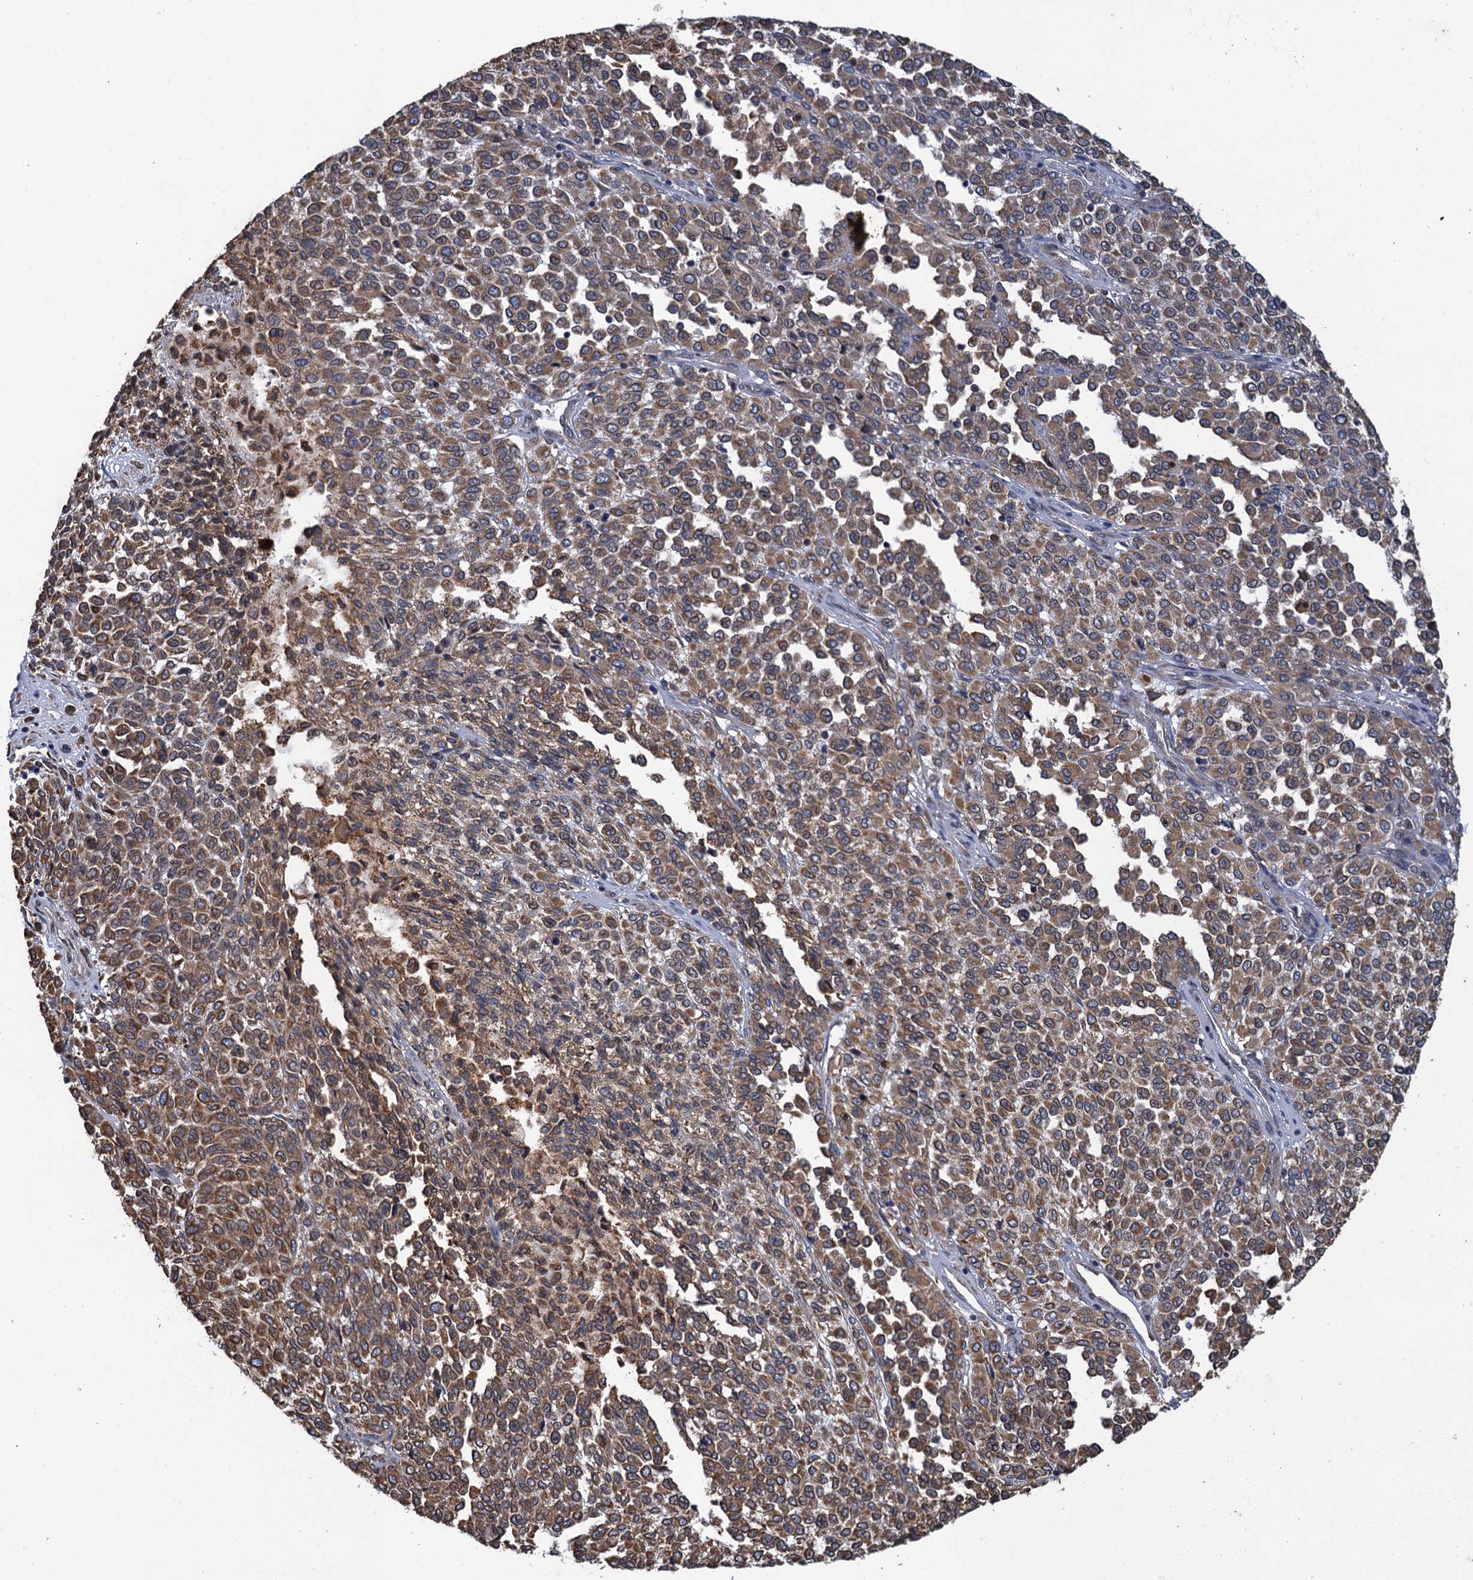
{"staining": {"intensity": "moderate", "quantity": ">75%", "location": "cytoplasmic/membranous"}, "tissue": "melanoma", "cell_type": "Tumor cells", "image_type": "cancer", "snomed": [{"axis": "morphology", "description": "Malignant melanoma, Metastatic site"}, {"axis": "topography", "description": "Pancreas"}], "caption": "Human melanoma stained with a protein marker reveals moderate staining in tumor cells.", "gene": "ARMC5", "patient": {"sex": "female", "age": 30}}